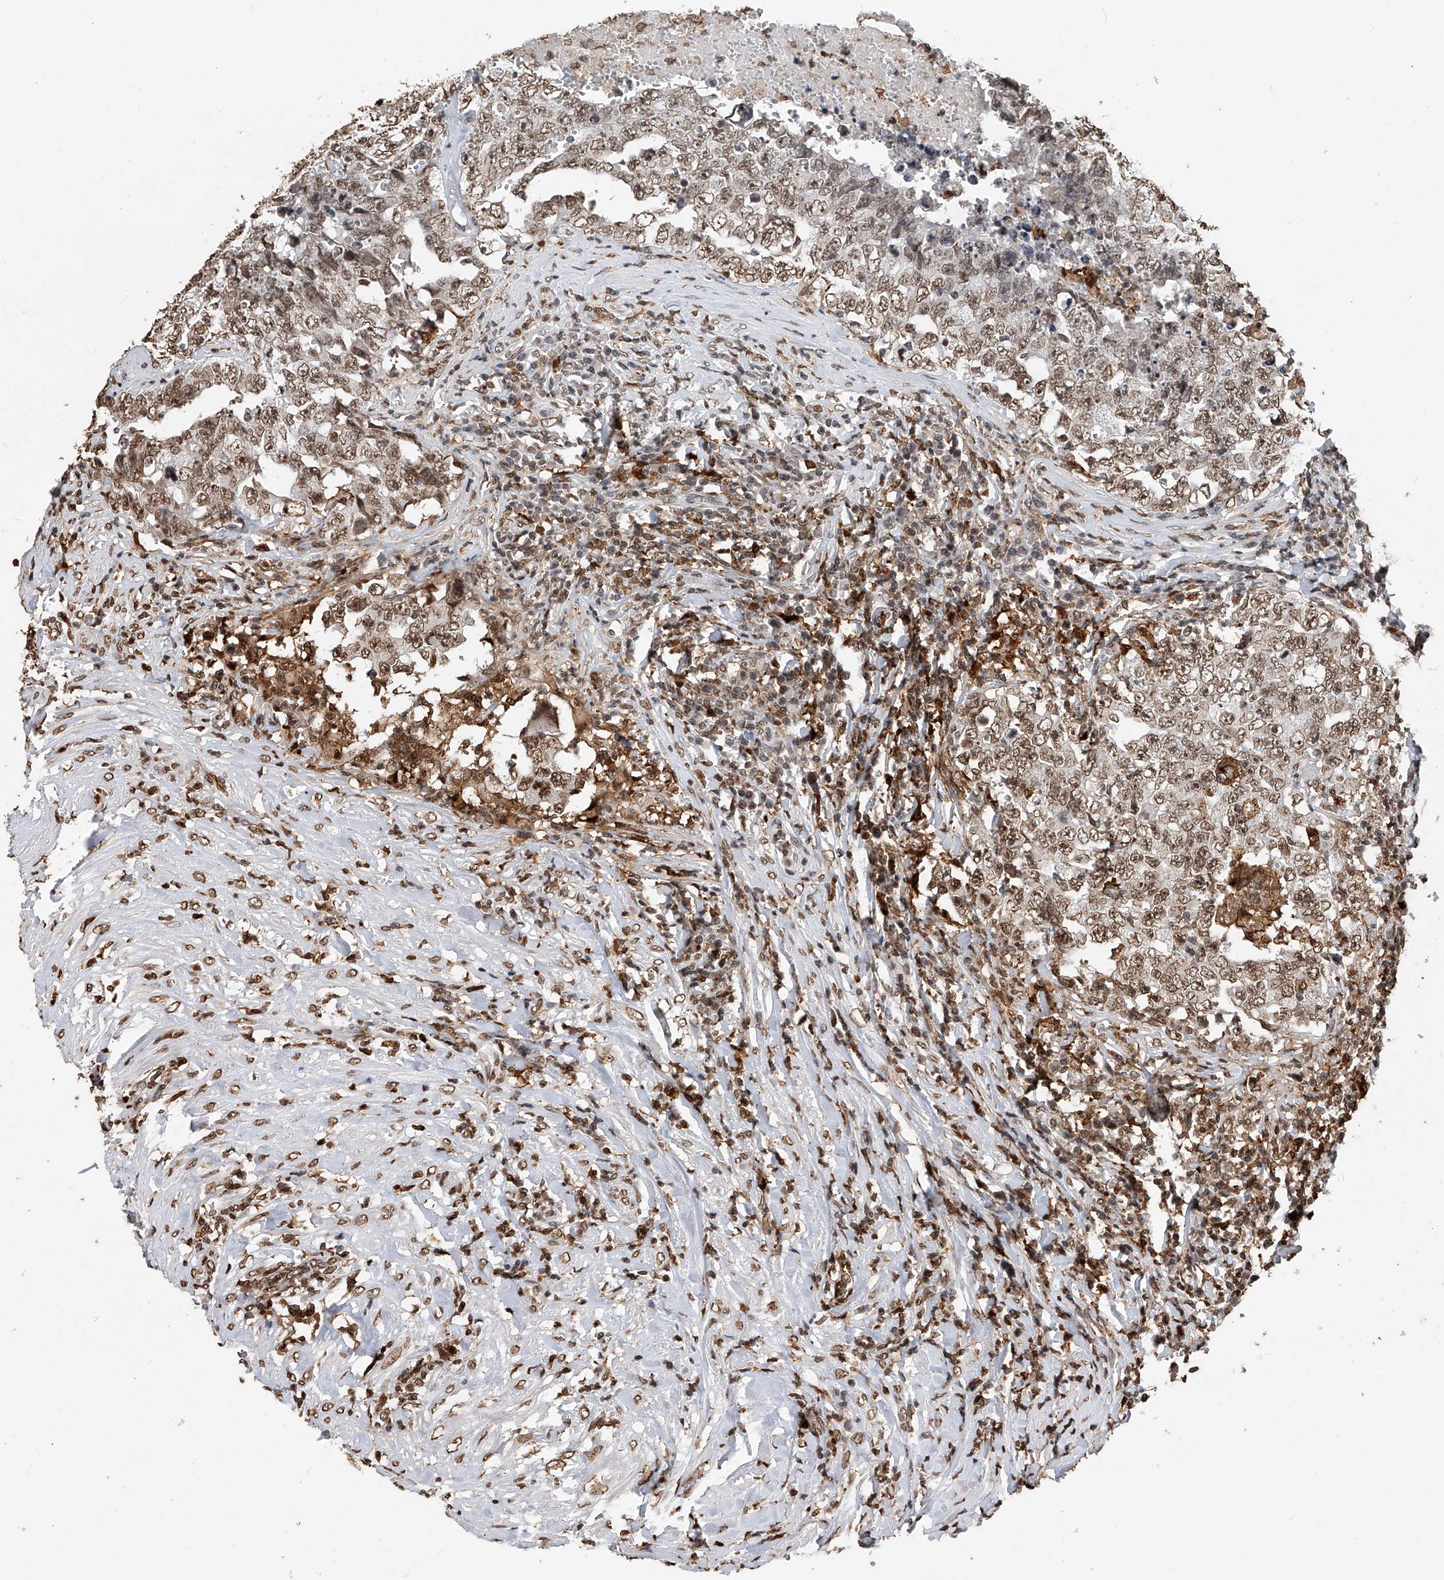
{"staining": {"intensity": "moderate", "quantity": ">75%", "location": "nuclear"}, "tissue": "testis cancer", "cell_type": "Tumor cells", "image_type": "cancer", "snomed": [{"axis": "morphology", "description": "Carcinoma, Embryonal, NOS"}, {"axis": "topography", "description": "Testis"}], "caption": "Embryonal carcinoma (testis) stained with immunohistochemistry (IHC) exhibits moderate nuclear expression in approximately >75% of tumor cells. The staining is performed using DAB brown chromogen to label protein expression. The nuclei are counter-stained blue using hematoxylin.", "gene": "CFAP410", "patient": {"sex": "male", "age": 26}}